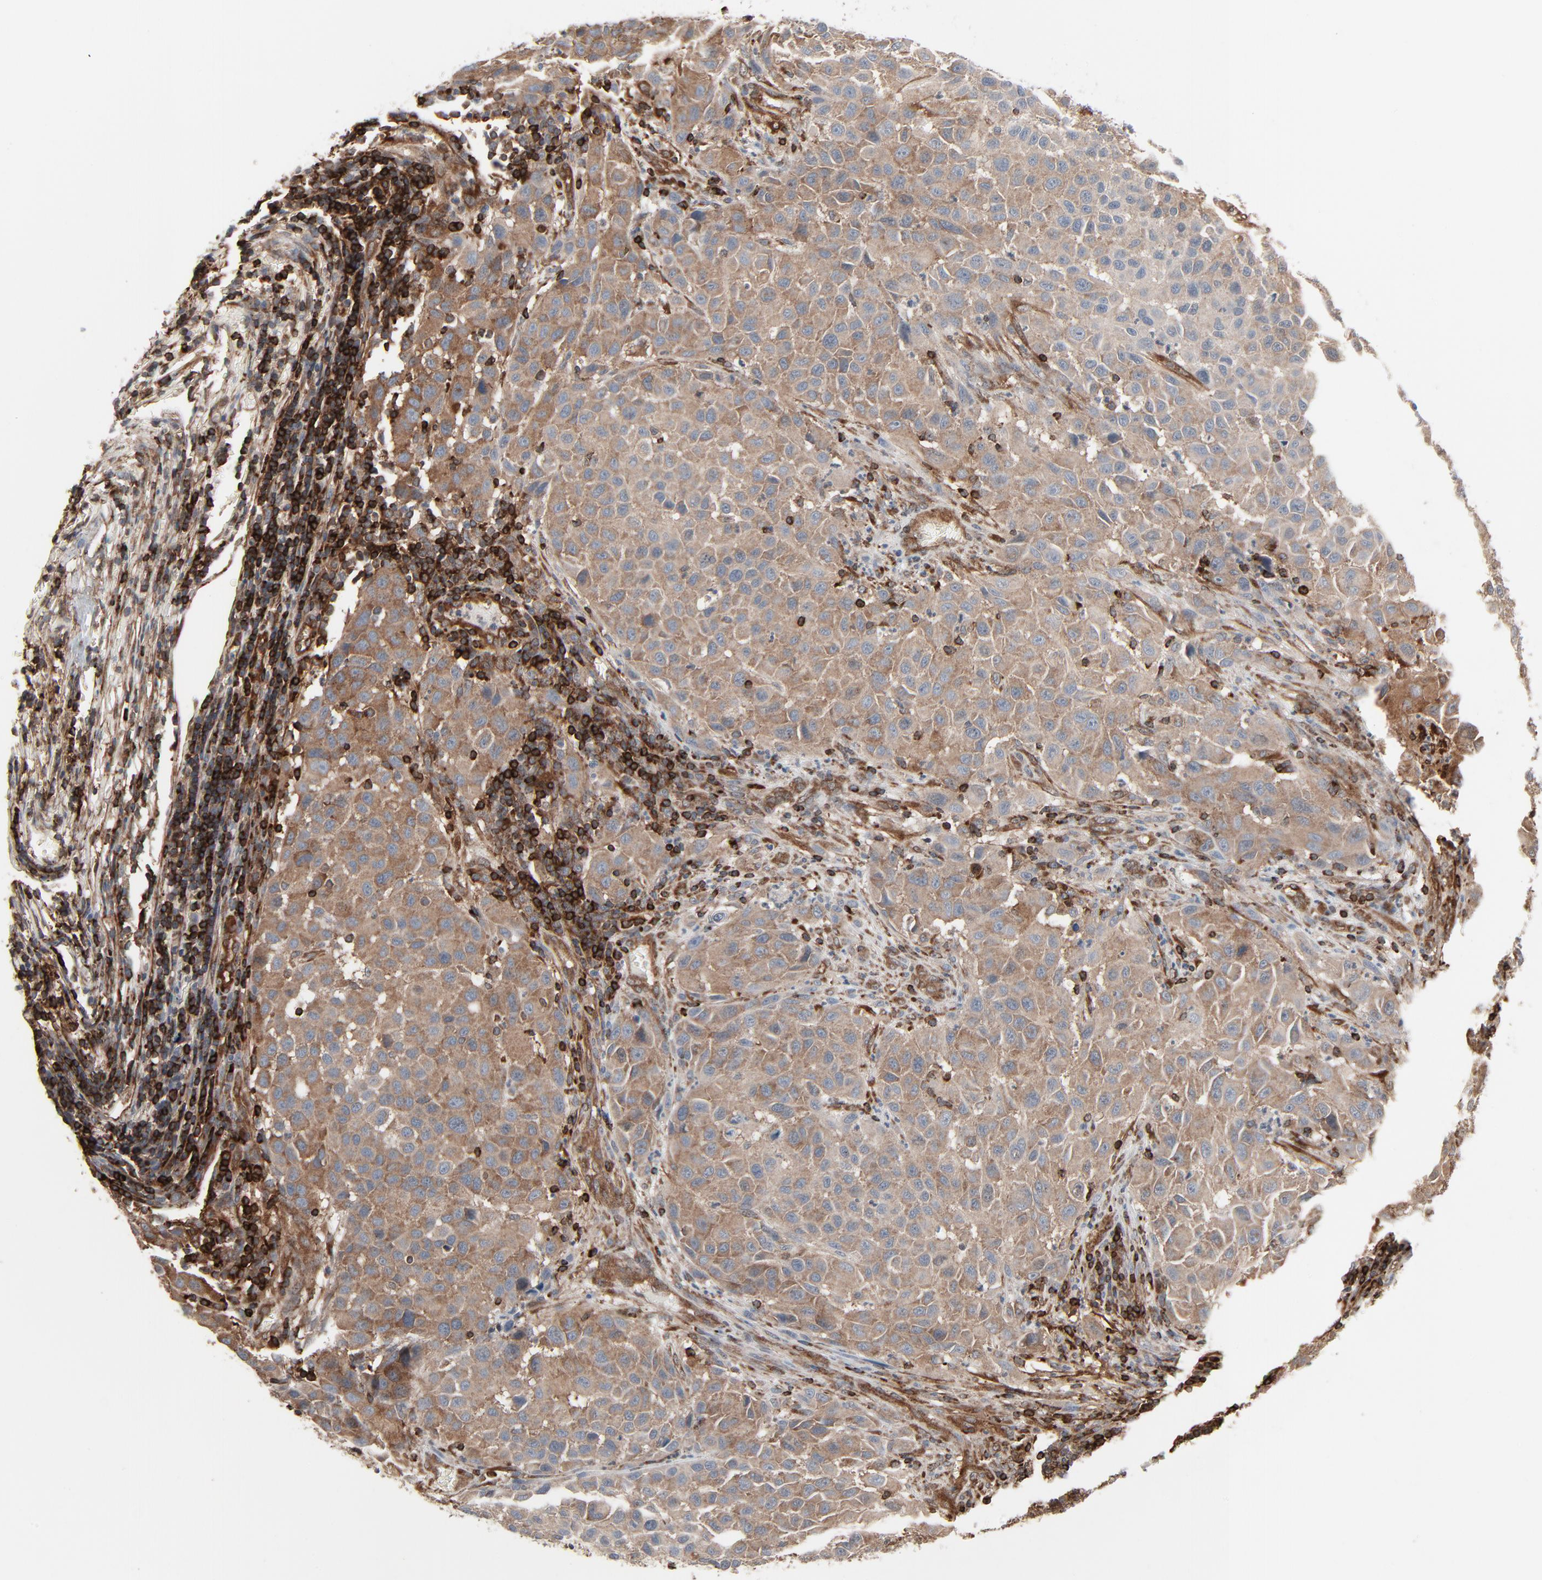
{"staining": {"intensity": "weak", "quantity": ">75%", "location": "cytoplasmic/membranous"}, "tissue": "melanoma", "cell_type": "Tumor cells", "image_type": "cancer", "snomed": [{"axis": "morphology", "description": "Malignant melanoma, Metastatic site"}, {"axis": "topography", "description": "Lymph node"}], "caption": "The image exhibits a brown stain indicating the presence of a protein in the cytoplasmic/membranous of tumor cells in malignant melanoma (metastatic site). (brown staining indicates protein expression, while blue staining denotes nuclei).", "gene": "OPTN", "patient": {"sex": "male", "age": 61}}